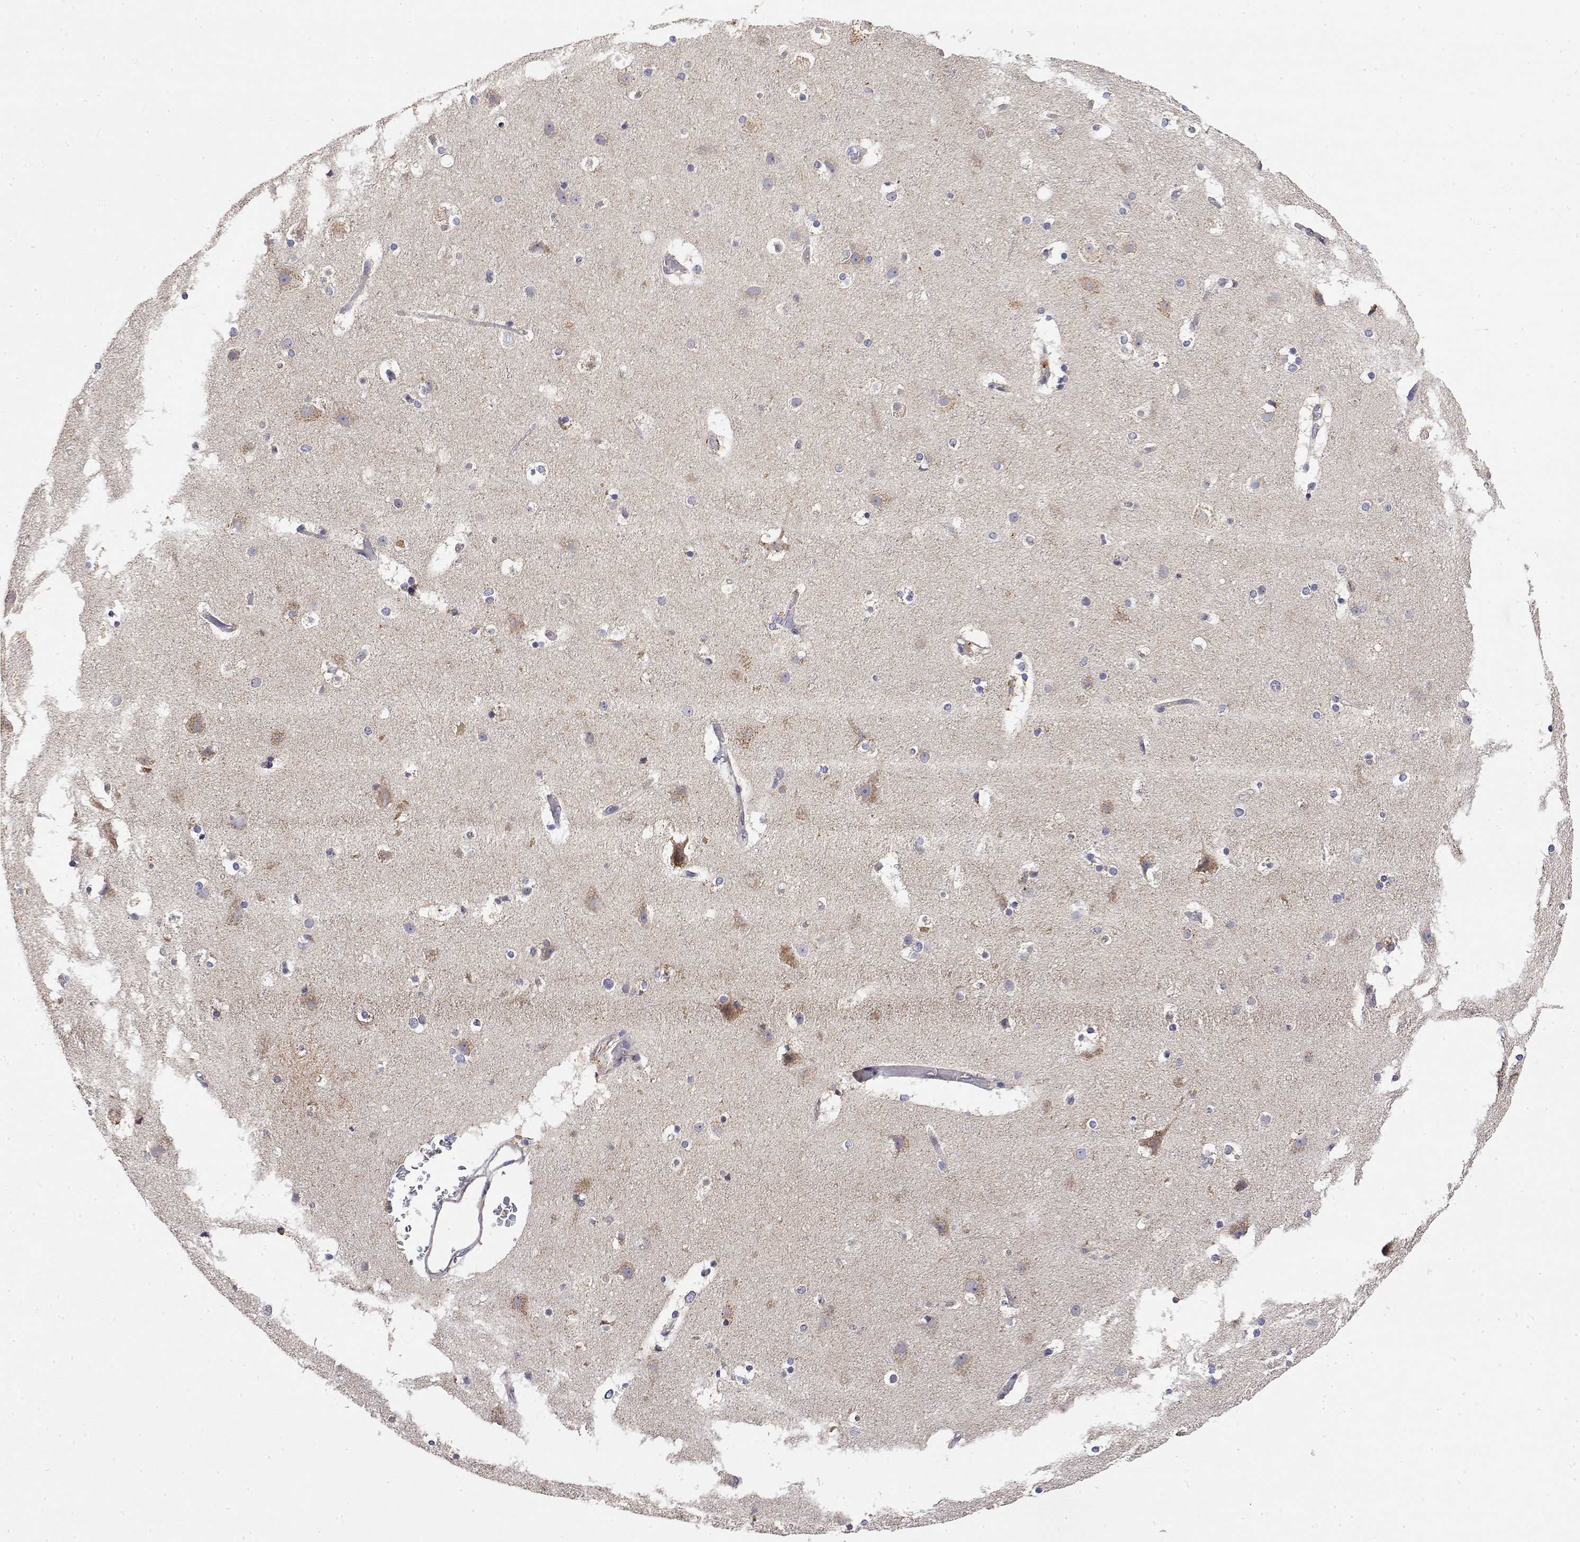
{"staining": {"intensity": "negative", "quantity": "none", "location": "none"}, "tissue": "cerebral cortex", "cell_type": "Endothelial cells", "image_type": "normal", "snomed": [{"axis": "morphology", "description": "Normal tissue, NOS"}, {"axis": "topography", "description": "Cerebral cortex"}], "caption": "Protein analysis of normal cerebral cortex demonstrates no significant positivity in endothelial cells.", "gene": "GADD45GIP1", "patient": {"sex": "female", "age": 52}}